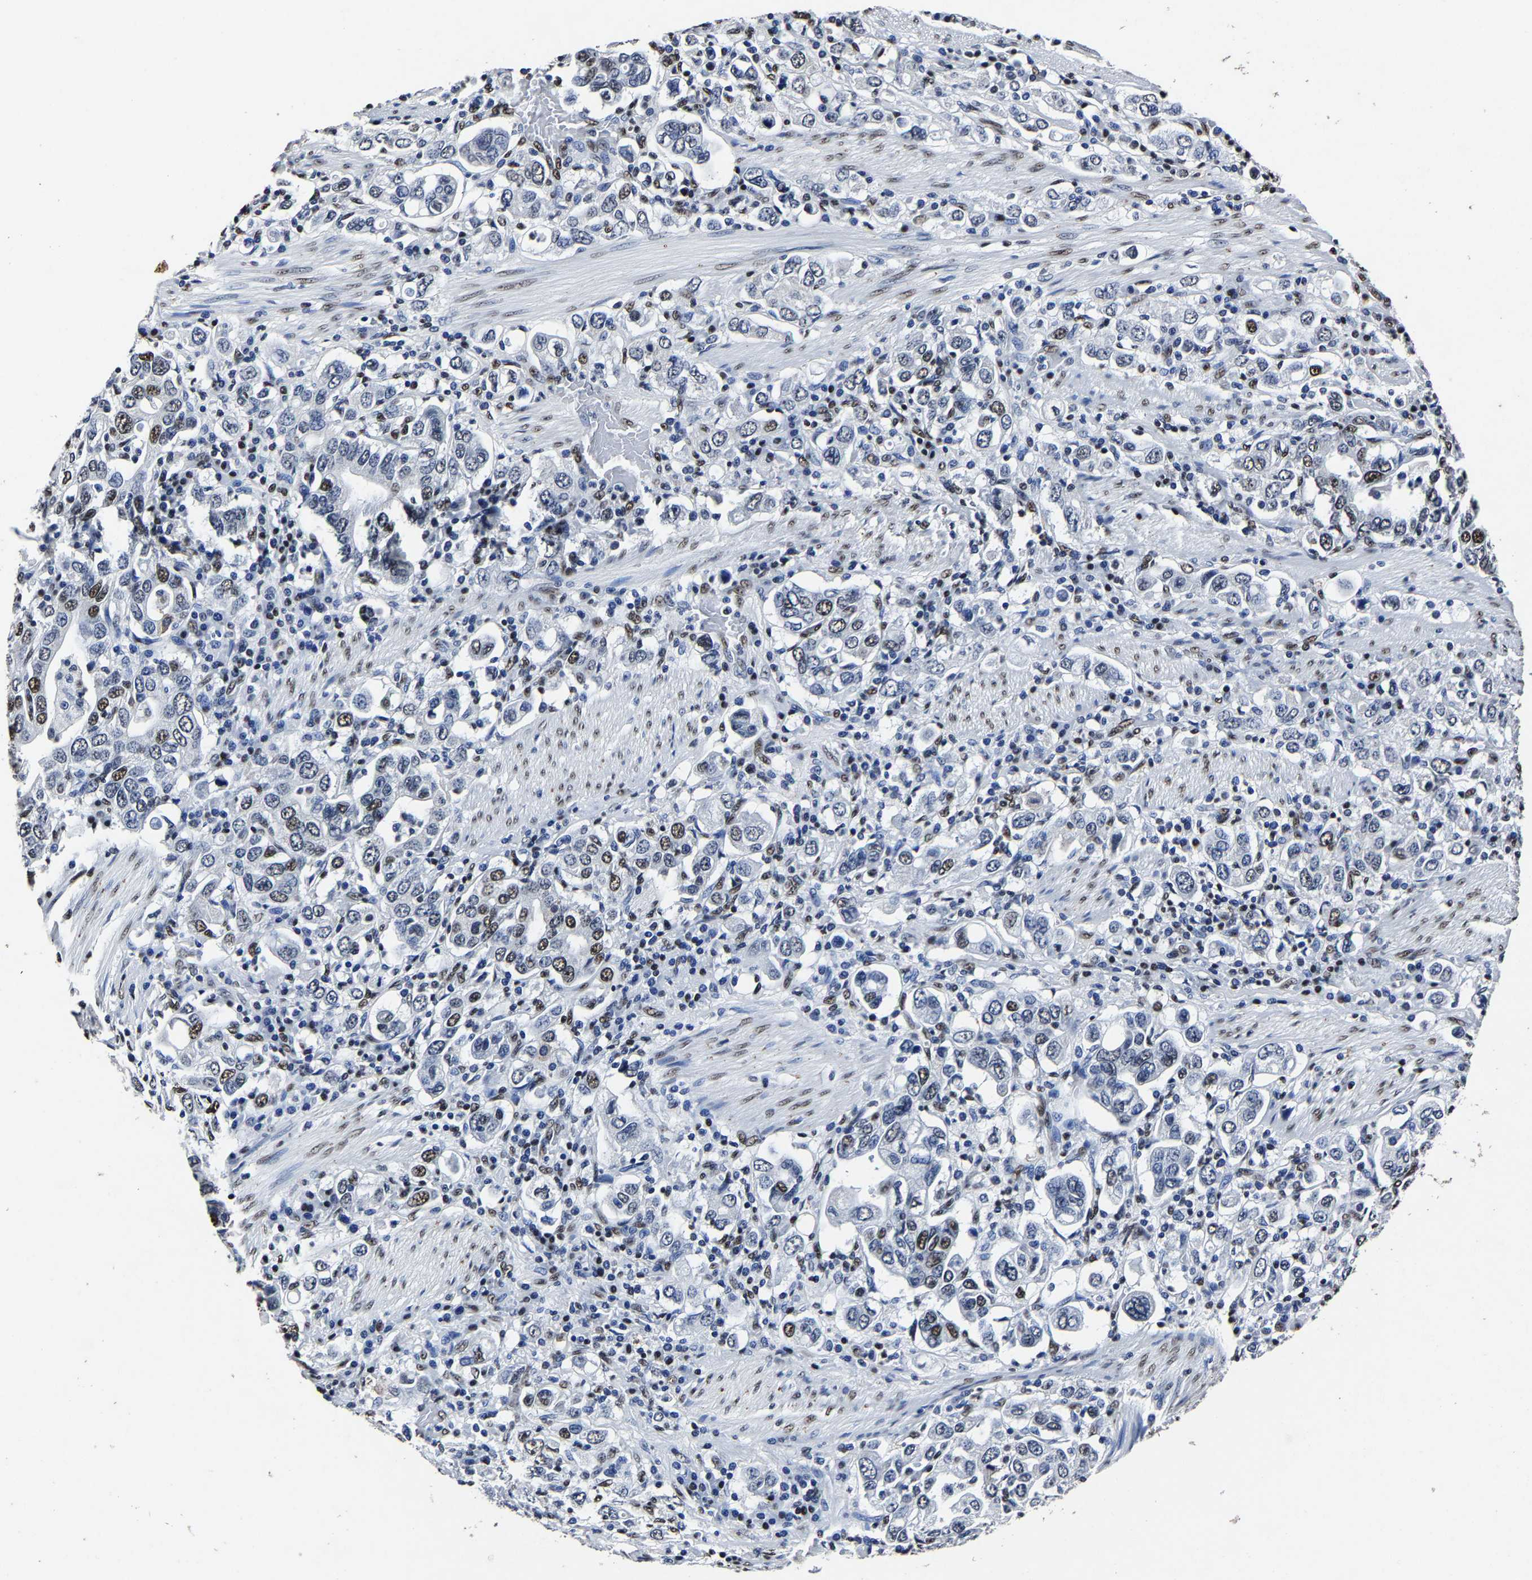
{"staining": {"intensity": "moderate", "quantity": "25%-75%", "location": "nuclear"}, "tissue": "stomach cancer", "cell_type": "Tumor cells", "image_type": "cancer", "snomed": [{"axis": "morphology", "description": "Adenocarcinoma, NOS"}, {"axis": "topography", "description": "Stomach, upper"}], "caption": "Stomach cancer (adenocarcinoma) stained with a protein marker reveals moderate staining in tumor cells.", "gene": "RBM45", "patient": {"sex": "male", "age": 62}}